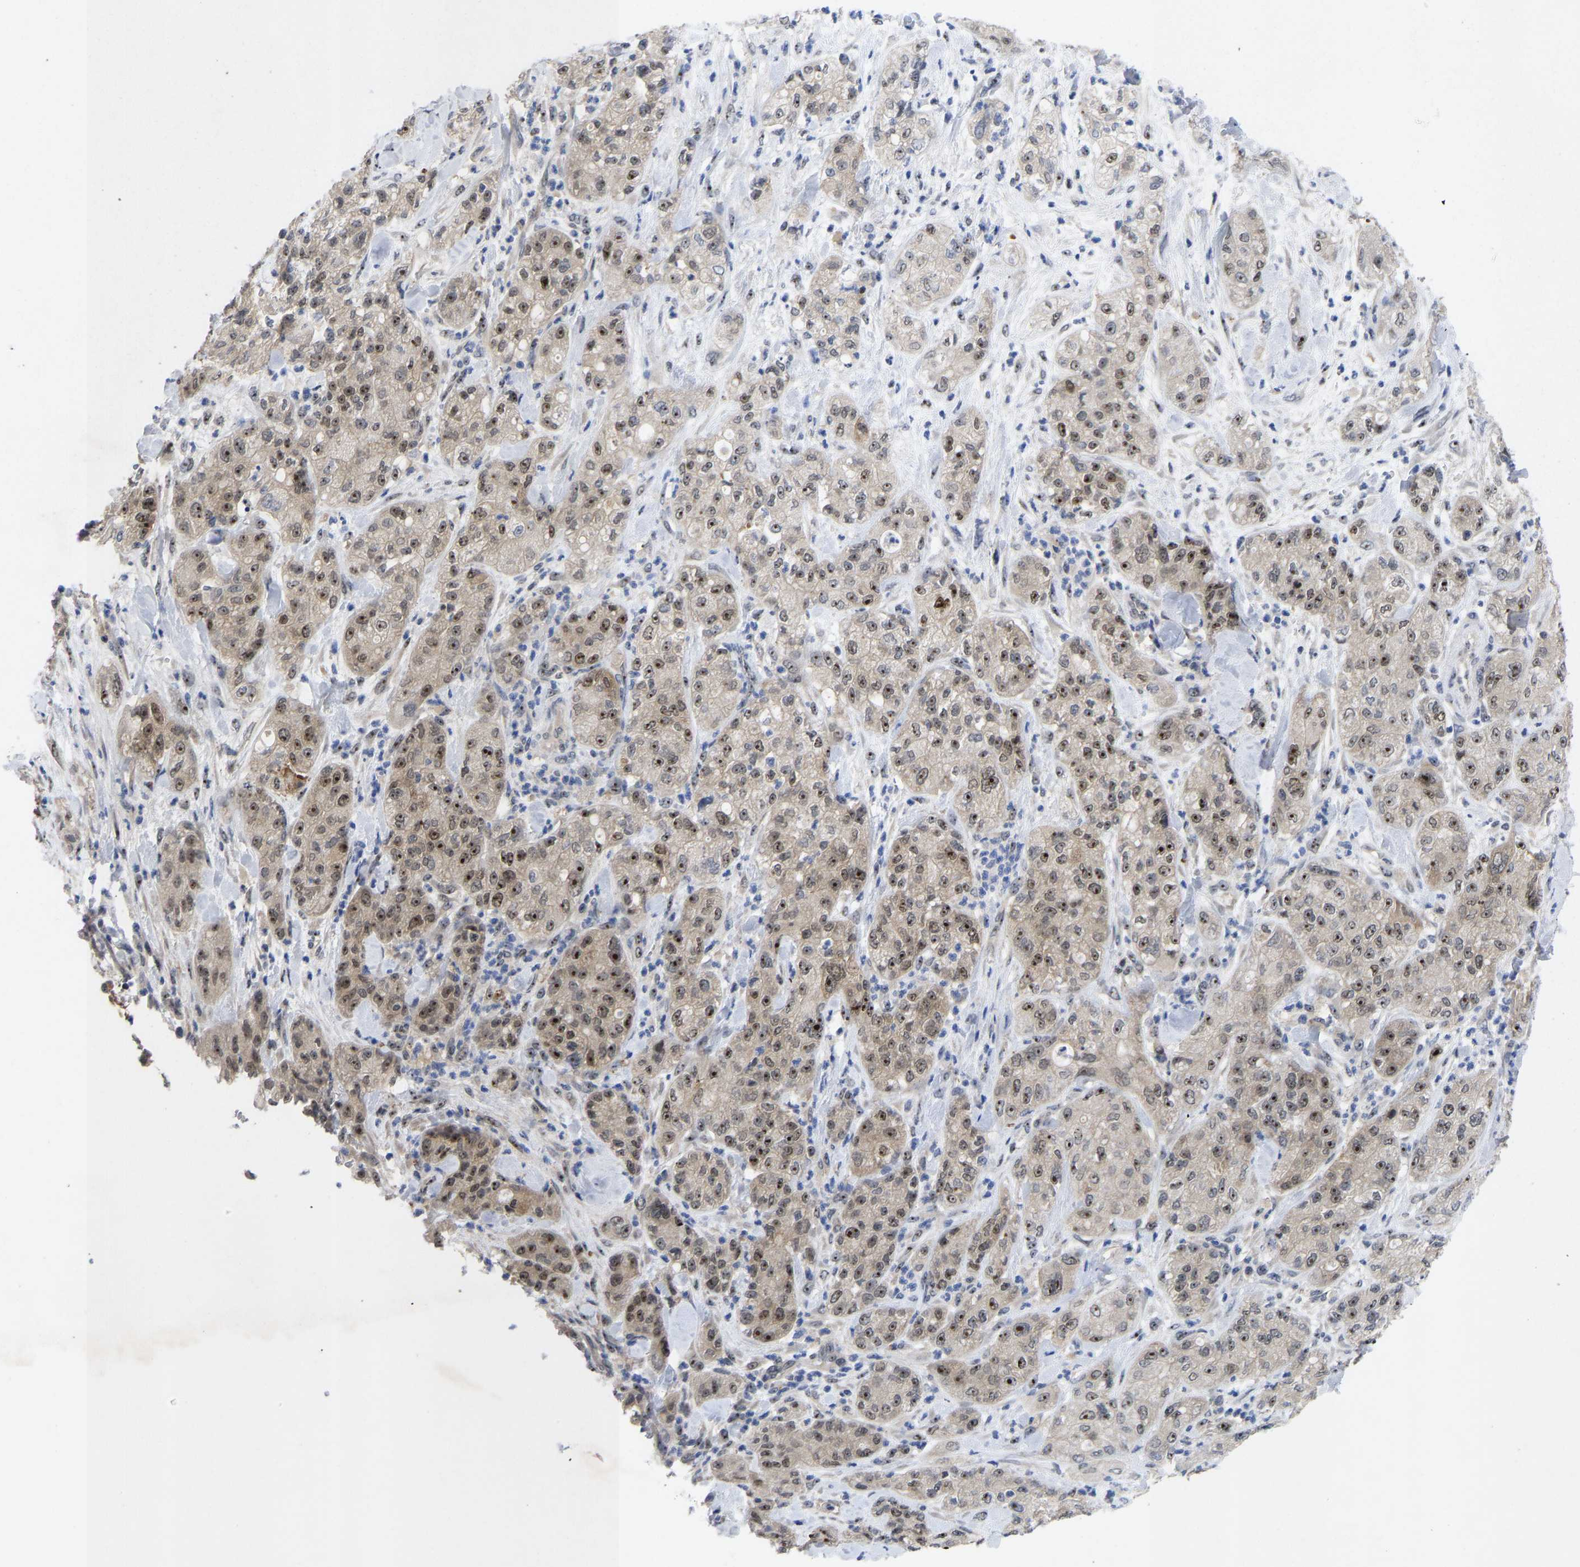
{"staining": {"intensity": "moderate", "quantity": ">75%", "location": "nuclear"}, "tissue": "pancreatic cancer", "cell_type": "Tumor cells", "image_type": "cancer", "snomed": [{"axis": "morphology", "description": "Adenocarcinoma, NOS"}, {"axis": "topography", "description": "Pancreas"}], "caption": "Approximately >75% of tumor cells in pancreatic adenocarcinoma reveal moderate nuclear protein expression as visualized by brown immunohistochemical staining.", "gene": "NLE1", "patient": {"sex": "female", "age": 78}}